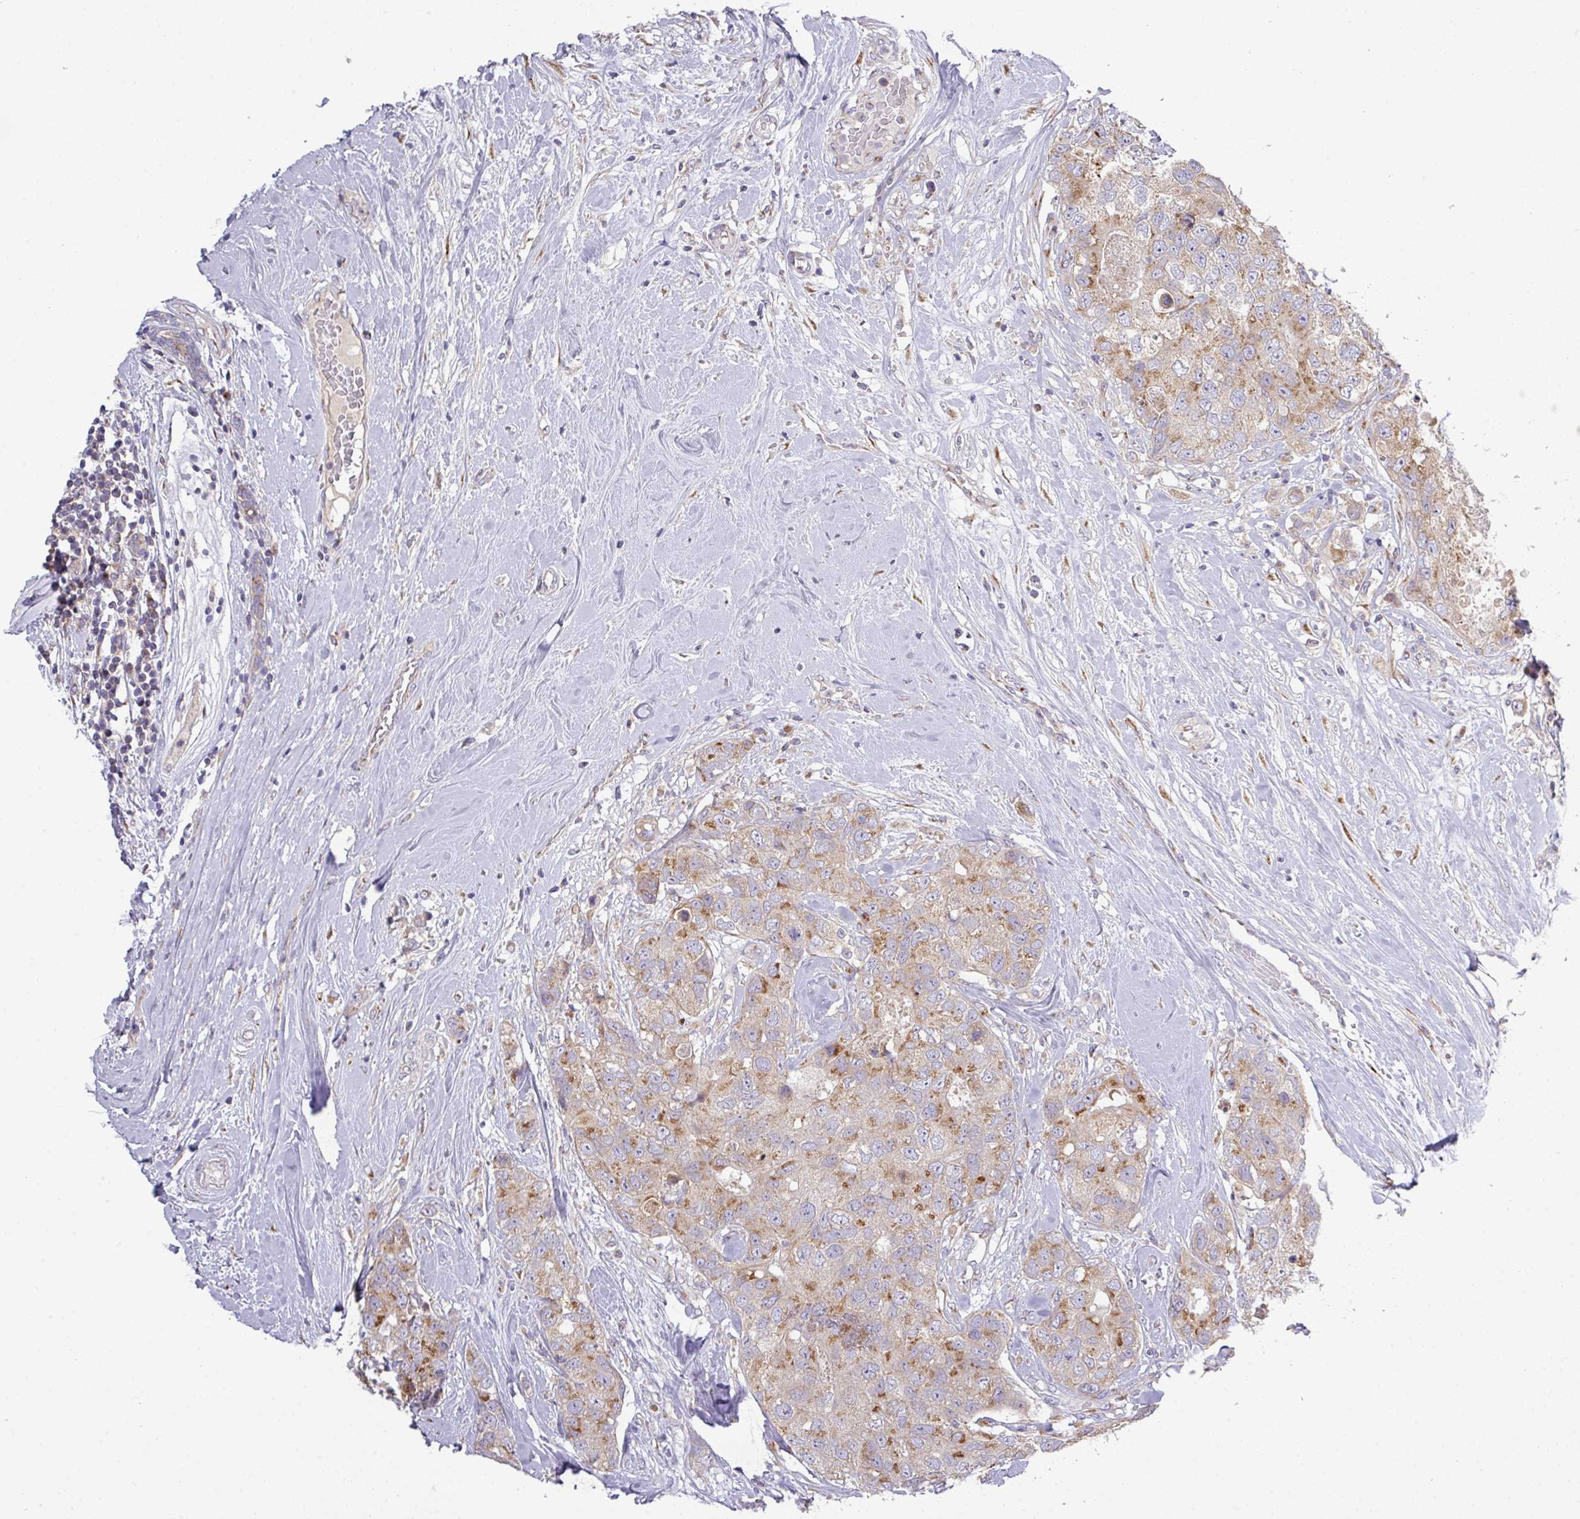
{"staining": {"intensity": "moderate", "quantity": "25%-75%", "location": "cytoplasmic/membranous"}, "tissue": "breast cancer", "cell_type": "Tumor cells", "image_type": "cancer", "snomed": [{"axis": "morphology", "description": "Duct carcinoma"}, {"axis": "topography", "description": "Breast"}], "caption": "Immunohistochemistry (DAB (3,3'-diaminobenzidine)) staining of human breast invasive ductal carcinoma displays moderate cytoplasmic/membranous protein staining in about 25%-75% of tumor cells.", "gene": "VTI1A", "patient": {"sex": "female", "age": 62}}